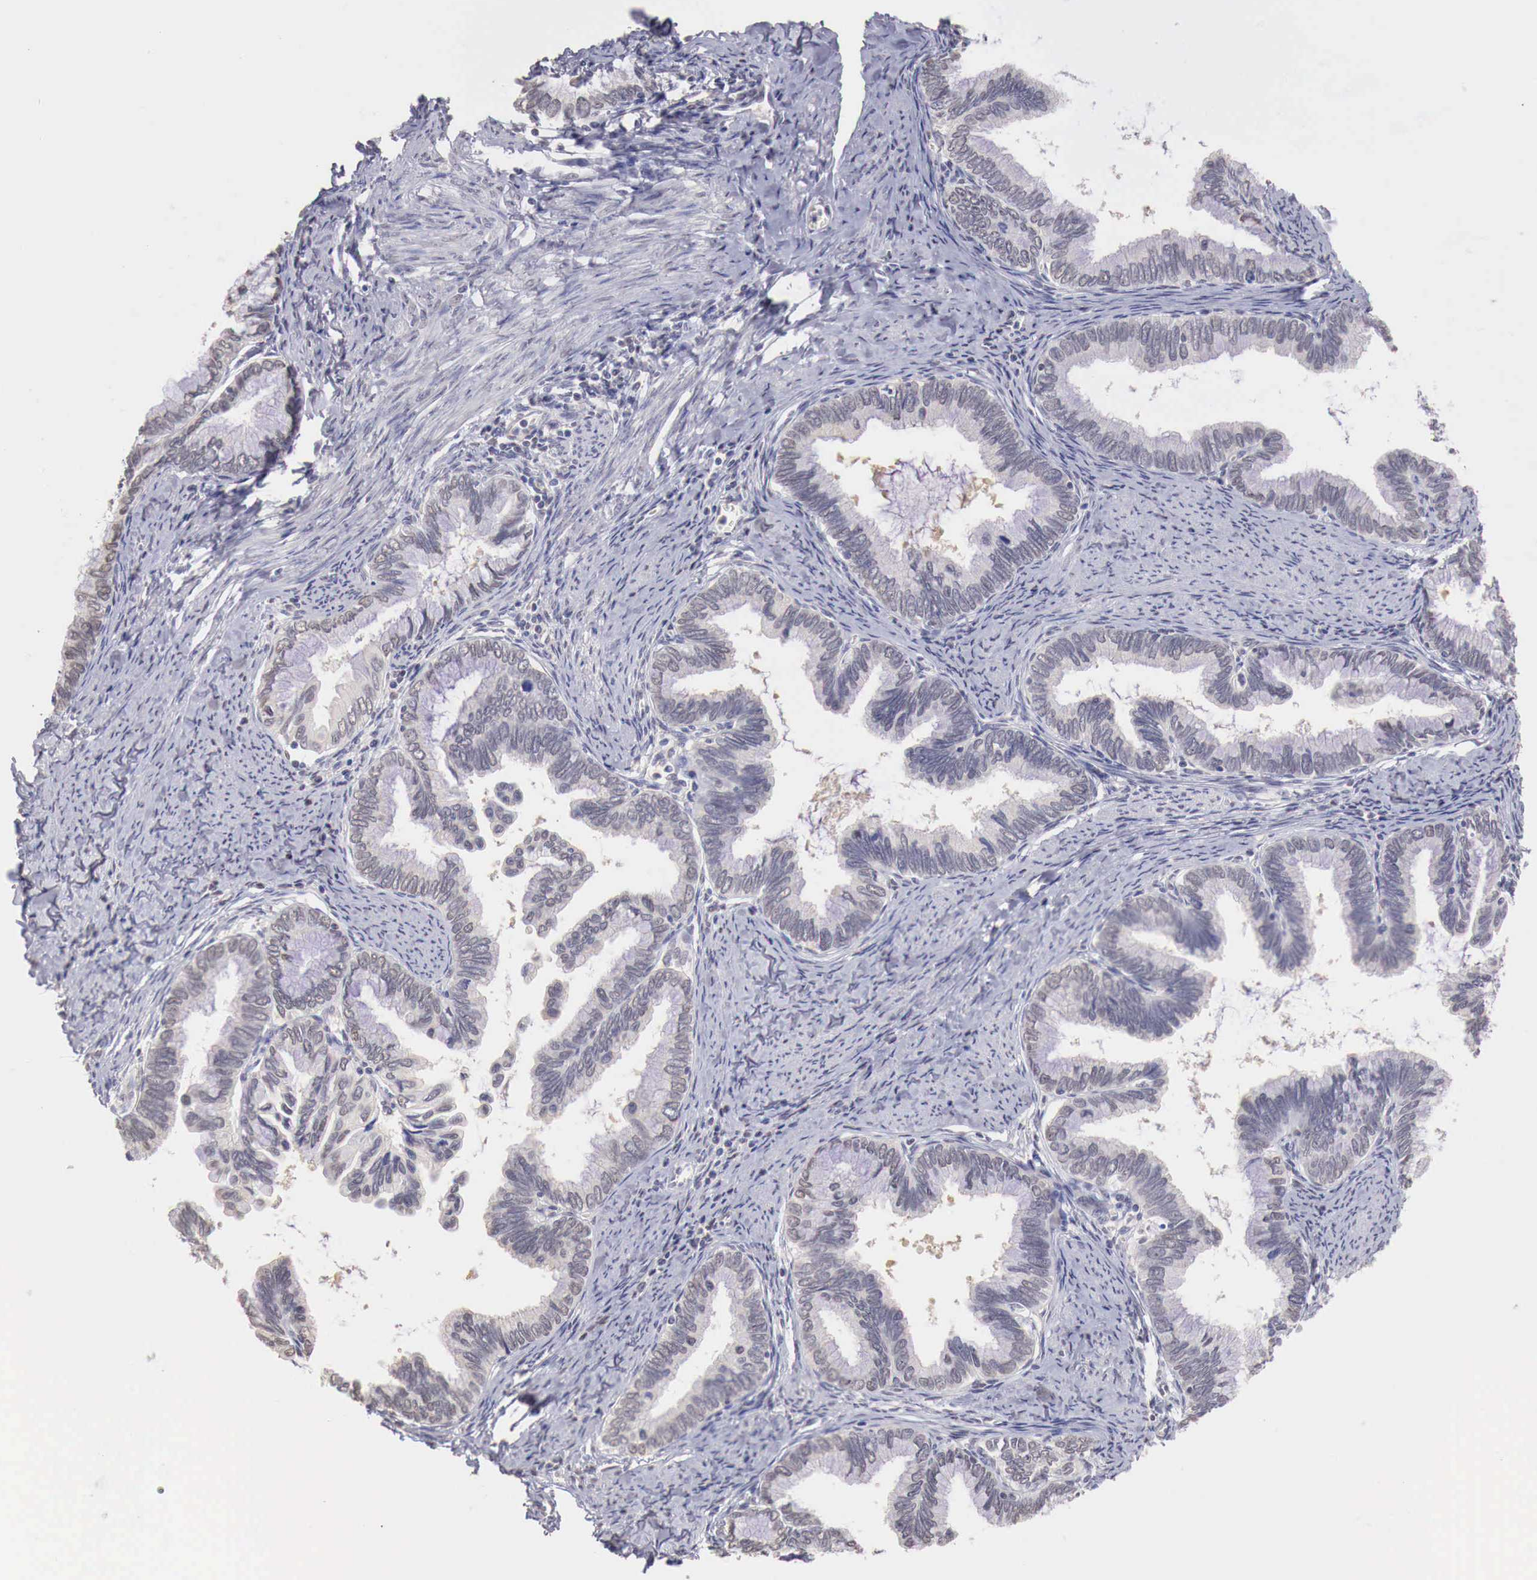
{"staining": {"intensity": "weak", "quantity": "25%-75%", "location": "nuclear"}, "tissue": "cervical cancer", "cell_type": "Tumor cells", "image_type": "cancer", "snomed": [{"axis": "morphology", "description": "Adenocarcinoma, NOS"}, {"axis": "topography", "description": "Cervix"}], "caption": "Protein expression analysis of human cervical adenocarcinoma reveals weak nuclear expression in approximately 25%-75% of tumor cells.", "gene": "UBA1", "patient": {"sex": "female", "age": 49}}